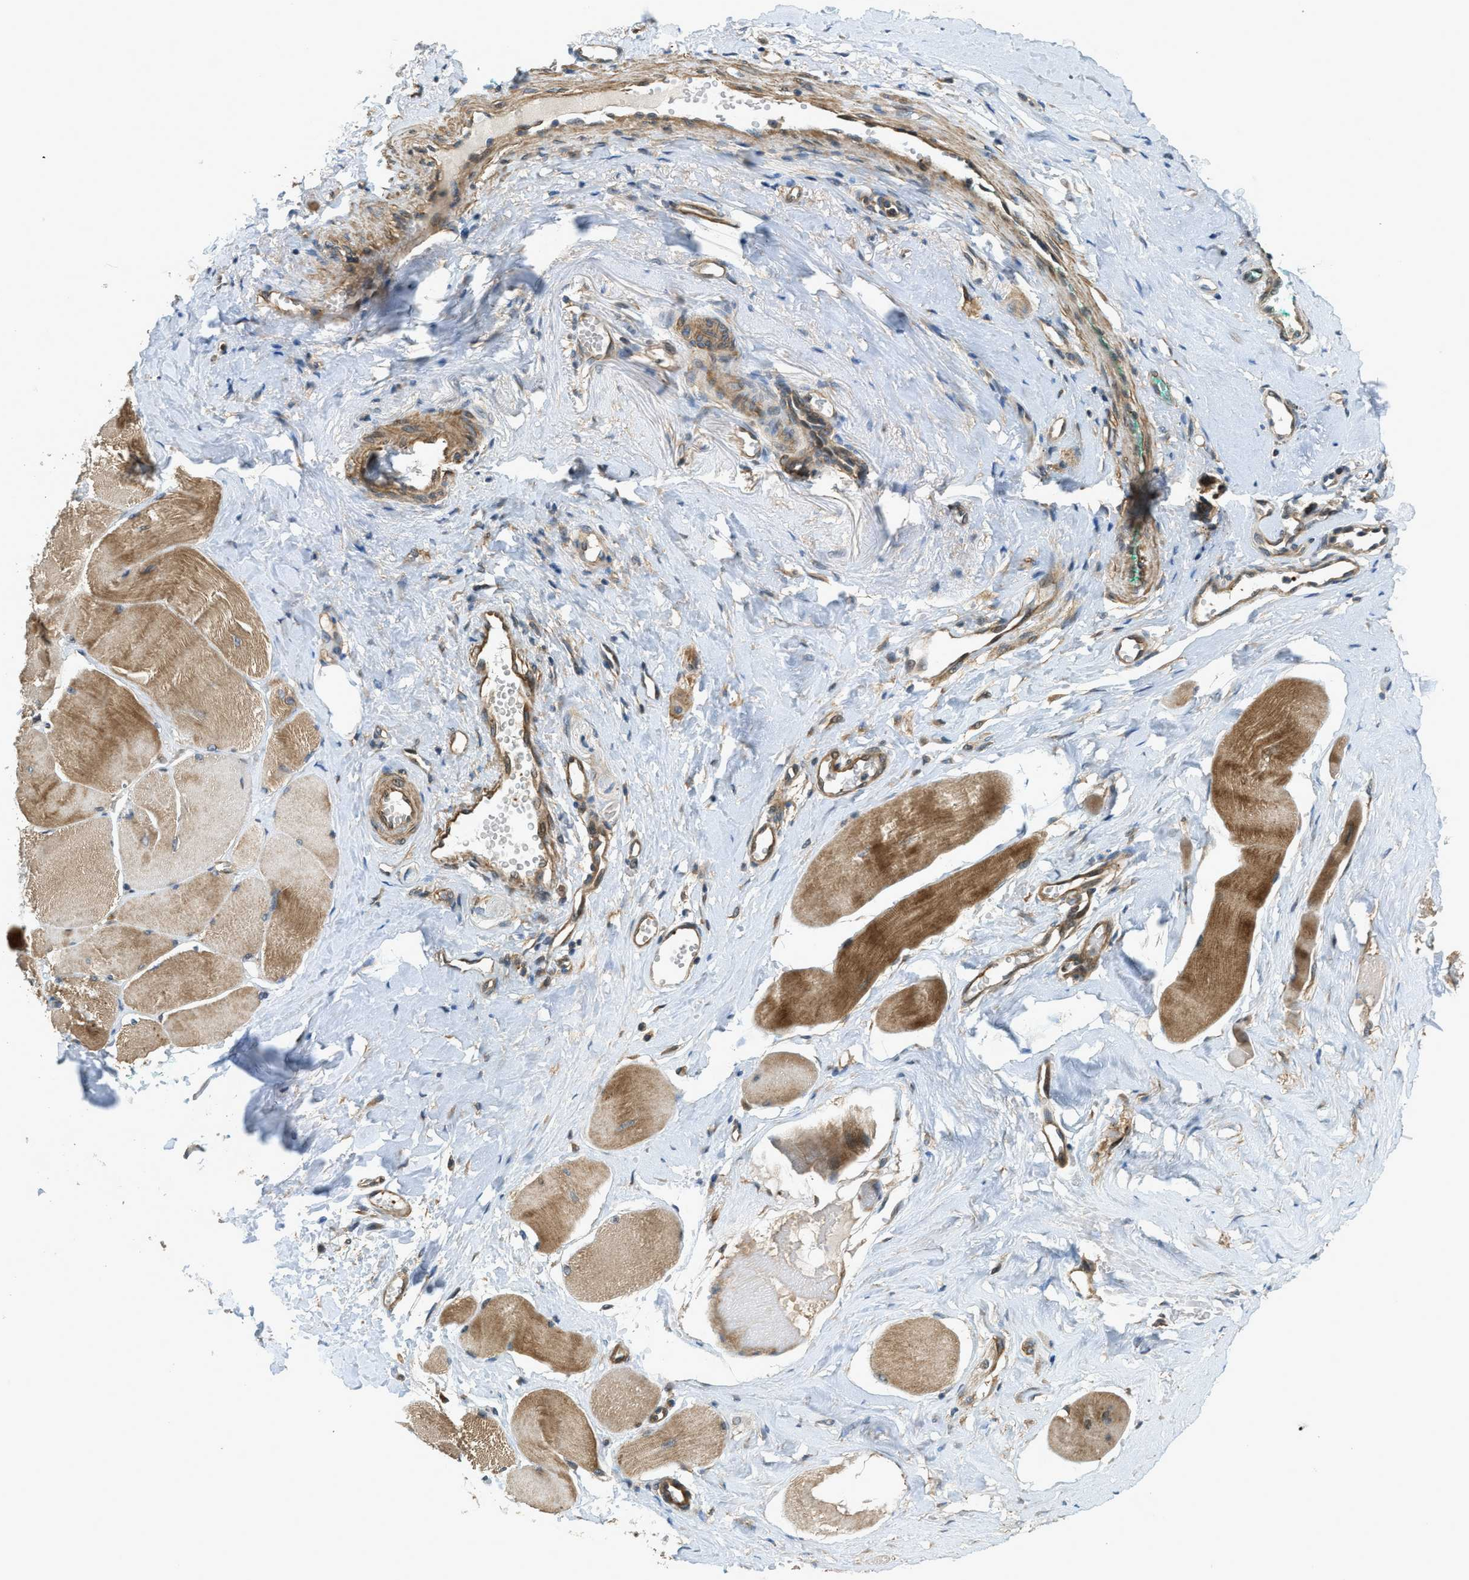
{"staining": {"intensity": "moderate", "quantity": ">75%", "location": "cytoplasmic/membranous"}, "tissue": "skeletal muscle", "cell_type": "Myocytes", "image_type": "normal", "snomed": [{"axis": "morphology", "description": "Normal tissue, NOS"}, {"axis": "morphology", "description": "Squamous cell carcinoma, NOS"}, {"axis": "topography", "description": "Skeletal muscle"}], "caption": "Brown immunohistochemical staining in normal skeletal muscle shows moderate cytoplasmic/membranous positivity in about >75% of myocytes. (IHC, brightfield microscopy, high magnification).", "gene": "CGN", "patient": {"sex": "male", "age": 51}}